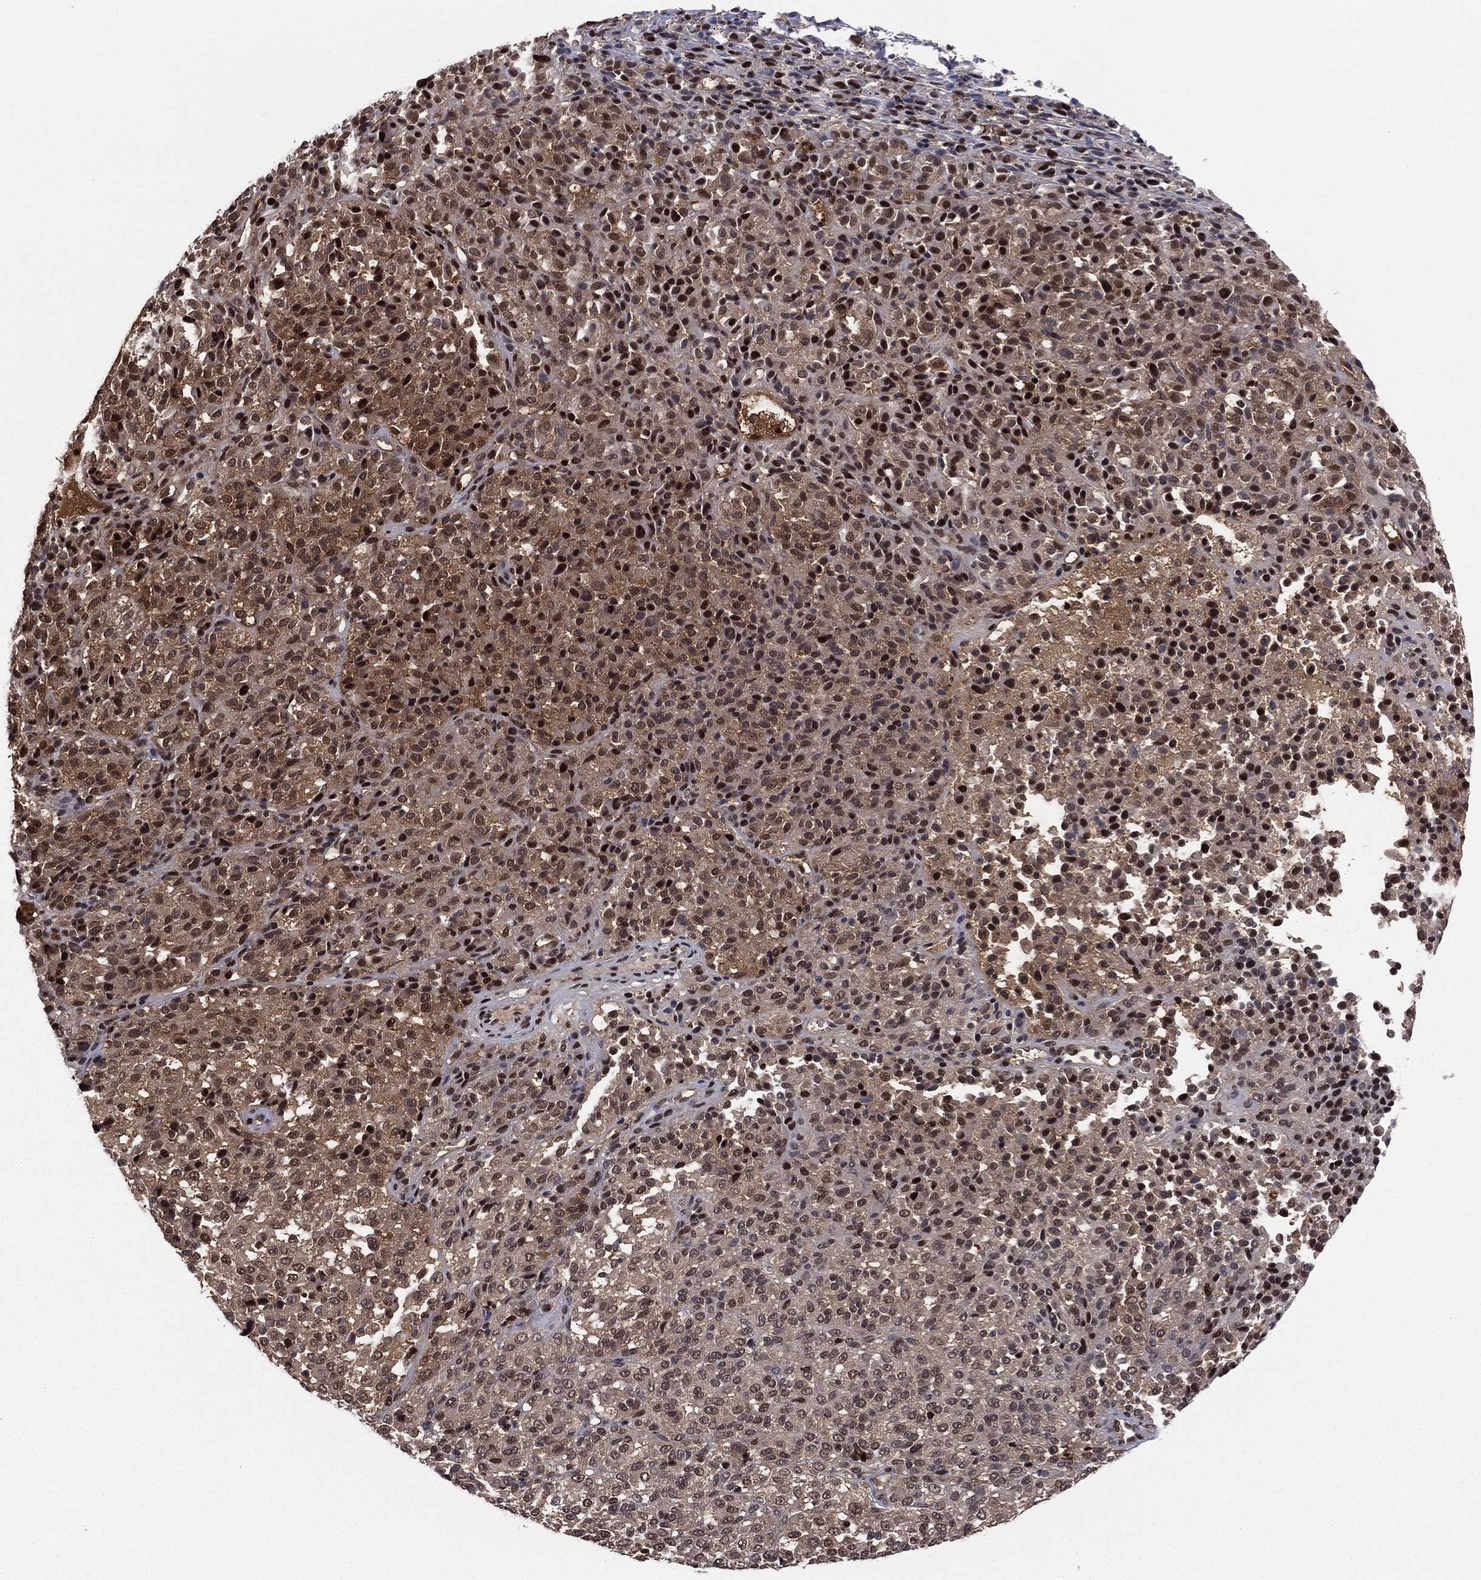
{"staining": {"intensity": "strong", "quantity": ">75%", "location": "cytoplasmic/membranous,nuclear"}, "tissue": "melanoma", "cell_type": "Tumor cells", "image_type": "cancer", "snomed": [{"axis": "morphology", "description": "Malignant melanoma, Metastatic site"}, {"axis": "topography", "description": "Brain"}], "caption": "Melanoma tissue displays strong cytoplasmic/membranous and nuclear expression in about >75% of tumor cells, visualized by immunohistochemistry. (IHC, brightfield microscopy, high magnification).", "gene": "PSMA1", "patient": {"sex": "female", "age": 56}}